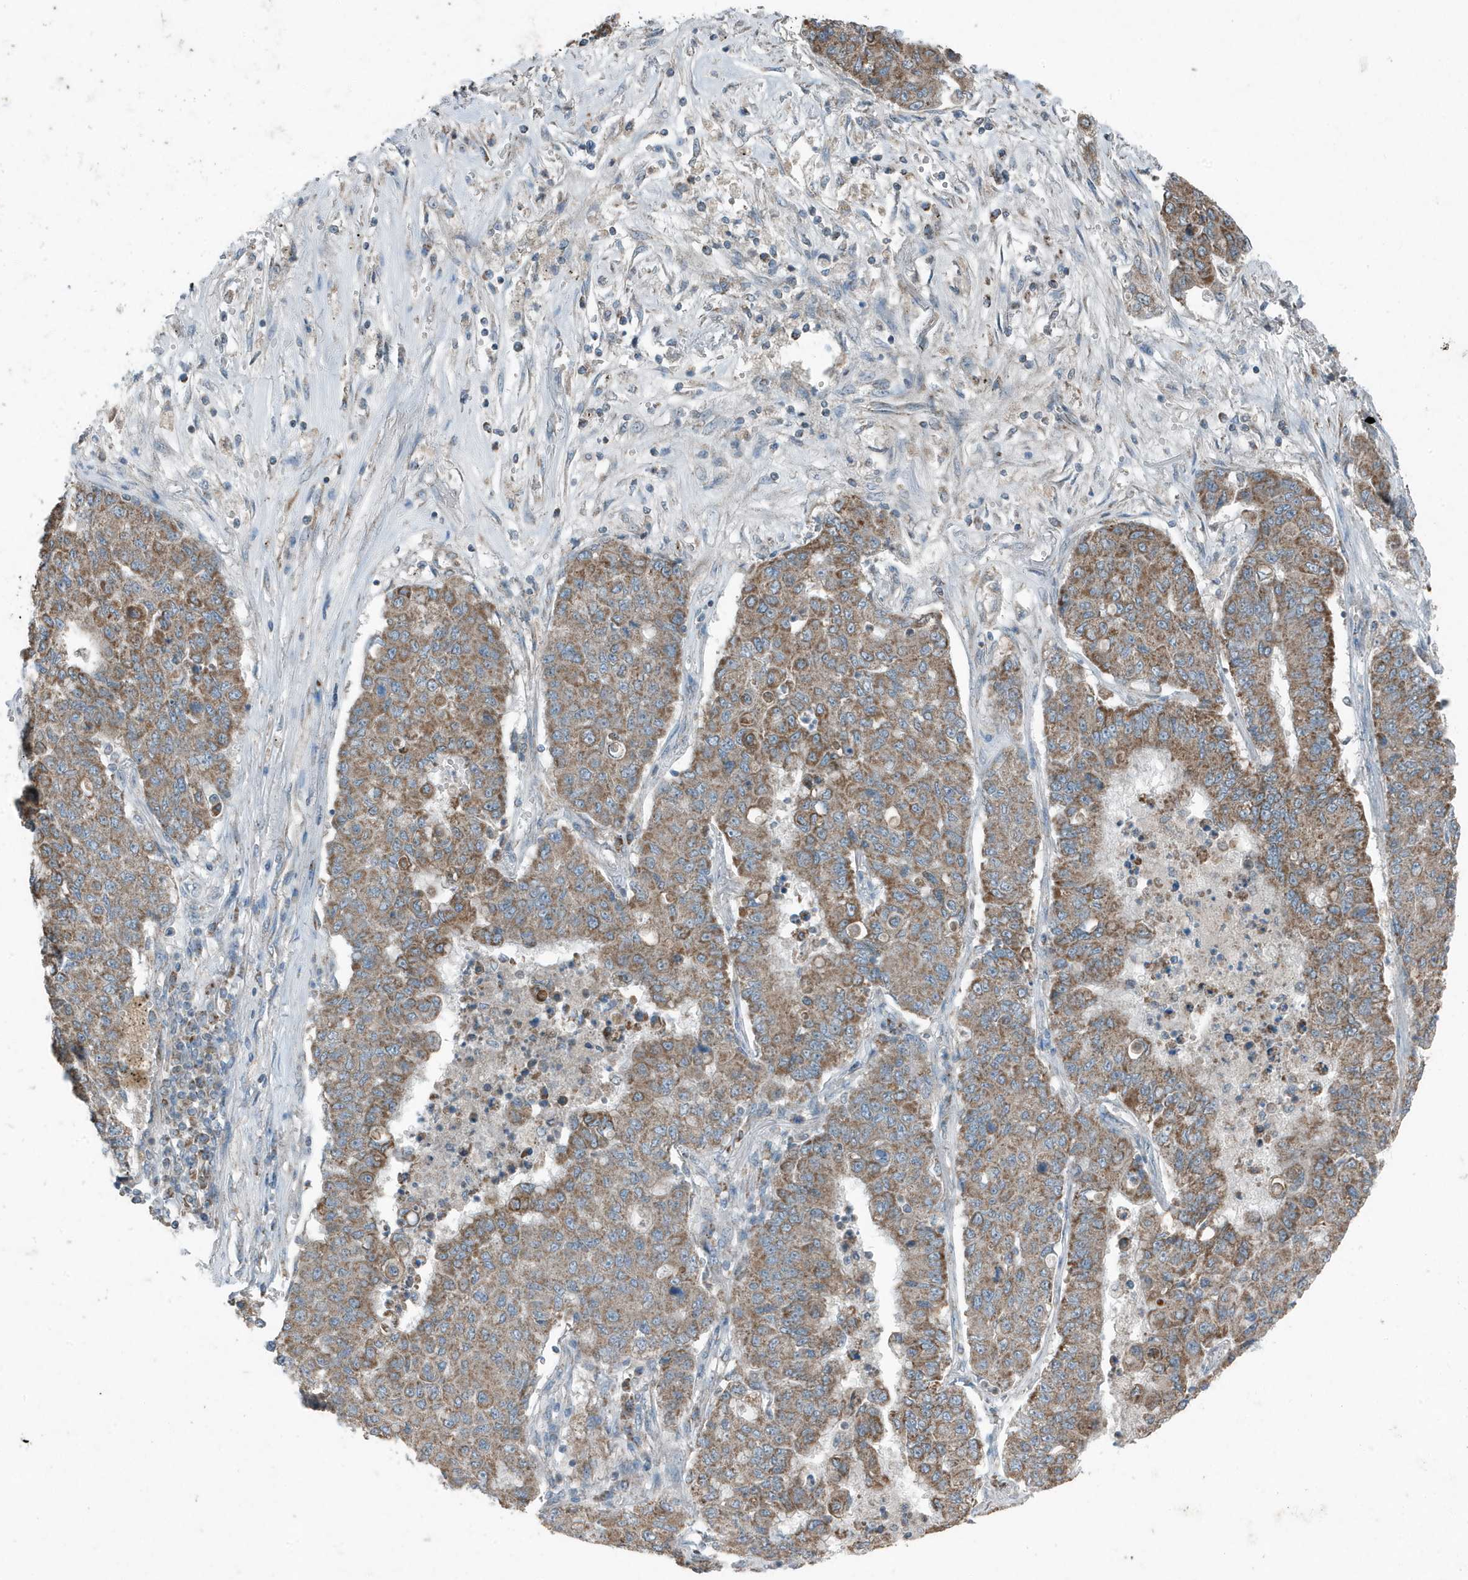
{"staining": {"intensity": "moderate", "quantity": ">75%", "location": "cytoplasmic/membranous"}, "tissue": "lung cancer", "cell_type": "Tumor cells", "image_type": "cancer", "snomed": [{"axis": "morphology", "description": "Squamous cell carcinoma, NOS"}, {"axis": "topography", "description": "Lung"}], "caption": "Human squamous cell carcinoma (lung) stained with a brown dye exhibits moderate cytoplasmic/membranous positive positivity in about >75% of tumor cells.", "gene": "MT-CYB", "patient": {"sex": "male", "age": 74}}